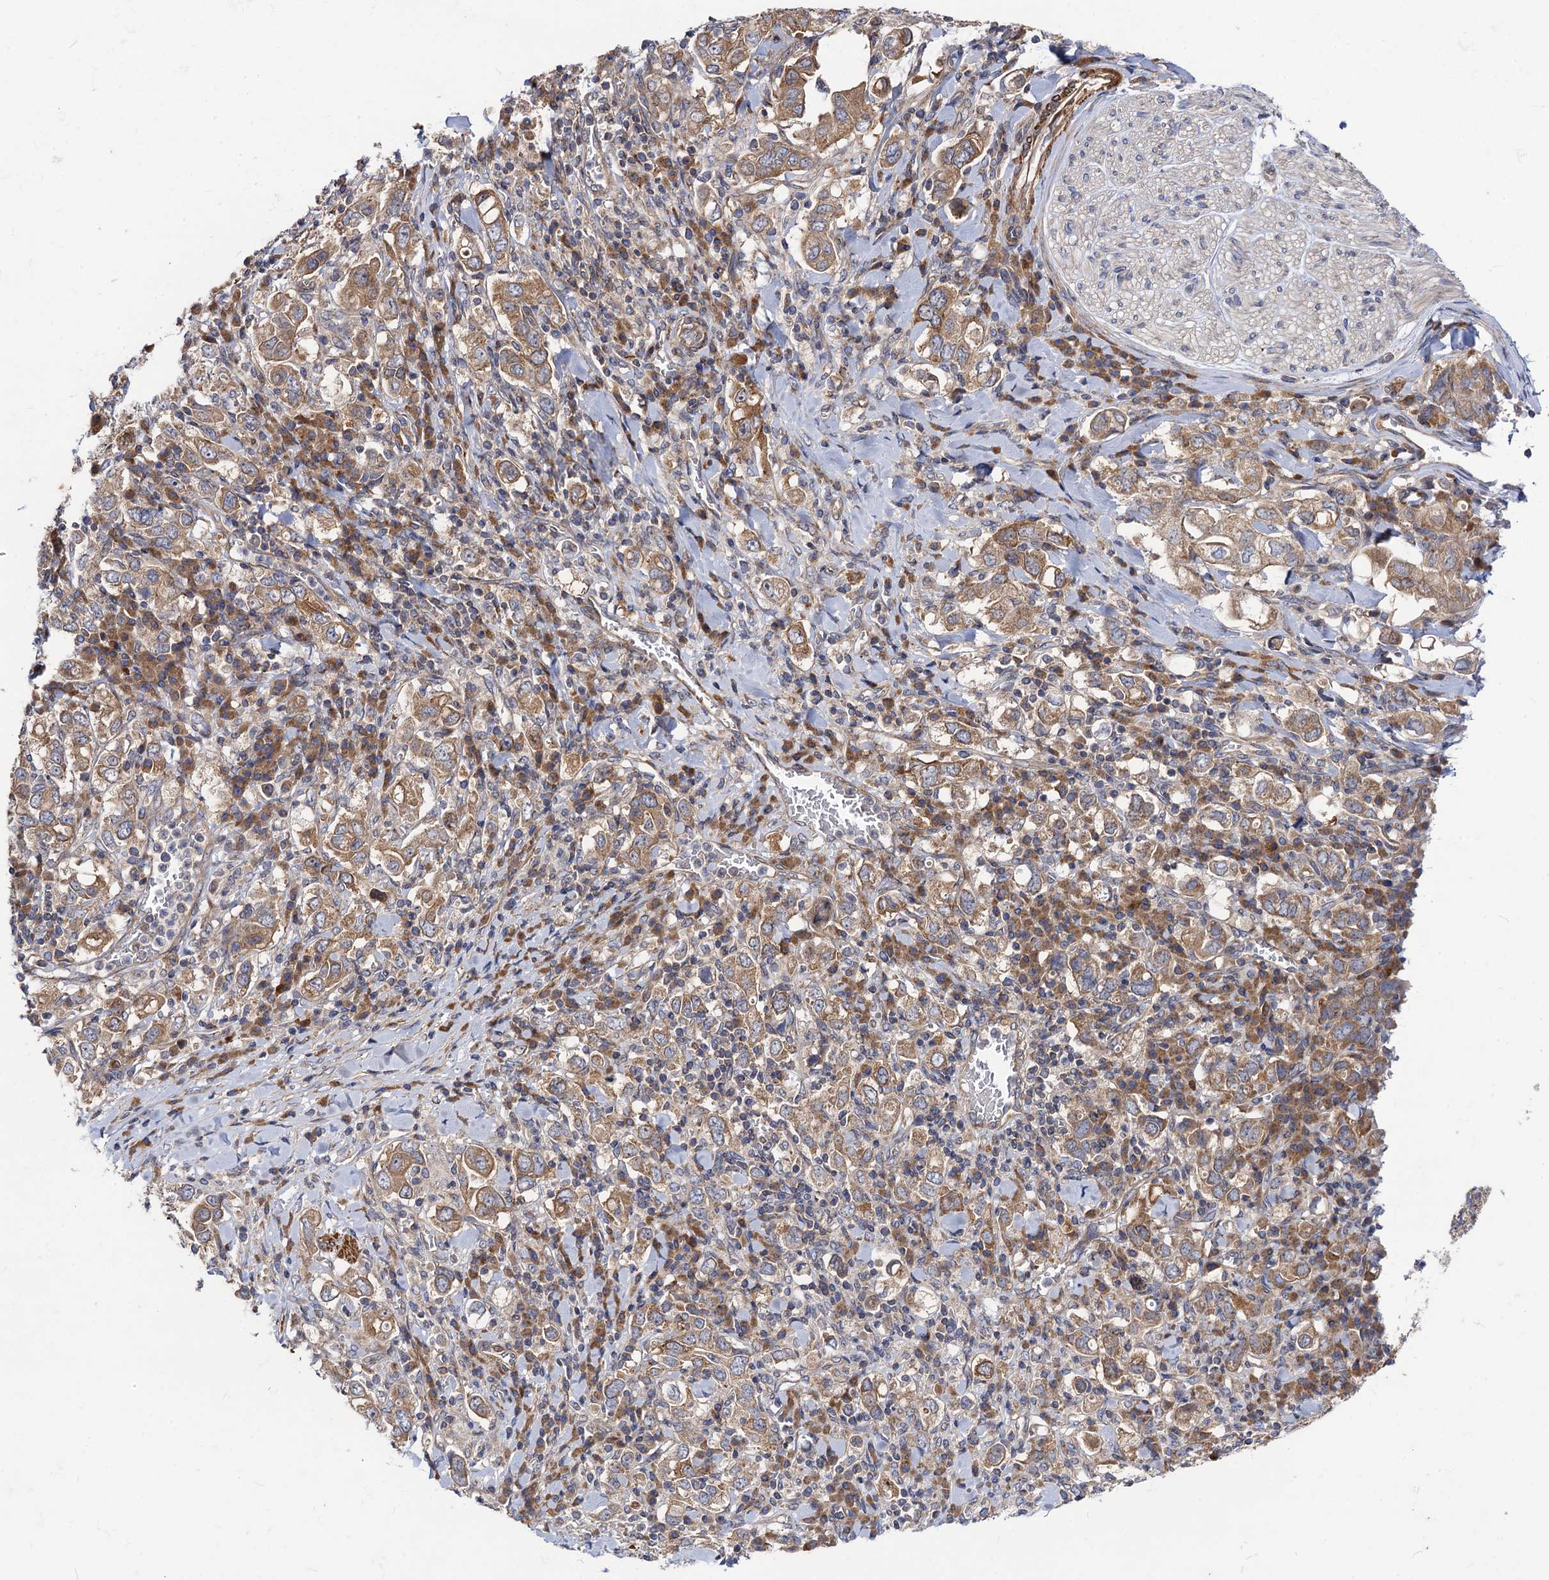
{"staining": {"intensity": "moderate", "quantity": ">75%", "location": "cytoplasmic/membranous"}, "tissue": "stomach cancer", "cell_type": "Tumor cells", "image_type": "cancer", "snomed": [{"axis": "morphology", "description": "Adenocarcinoma, NOS"}, {"axis": "topography", "description": "Stomach, upper"}], "caption": "An image of stomach cancer stained for a protein demonstrates moderate cytoplasmic/membranous brown staining in tumor cells.", "gene": "DYDC1", "patient": {"sex": "male", "age": 62}}